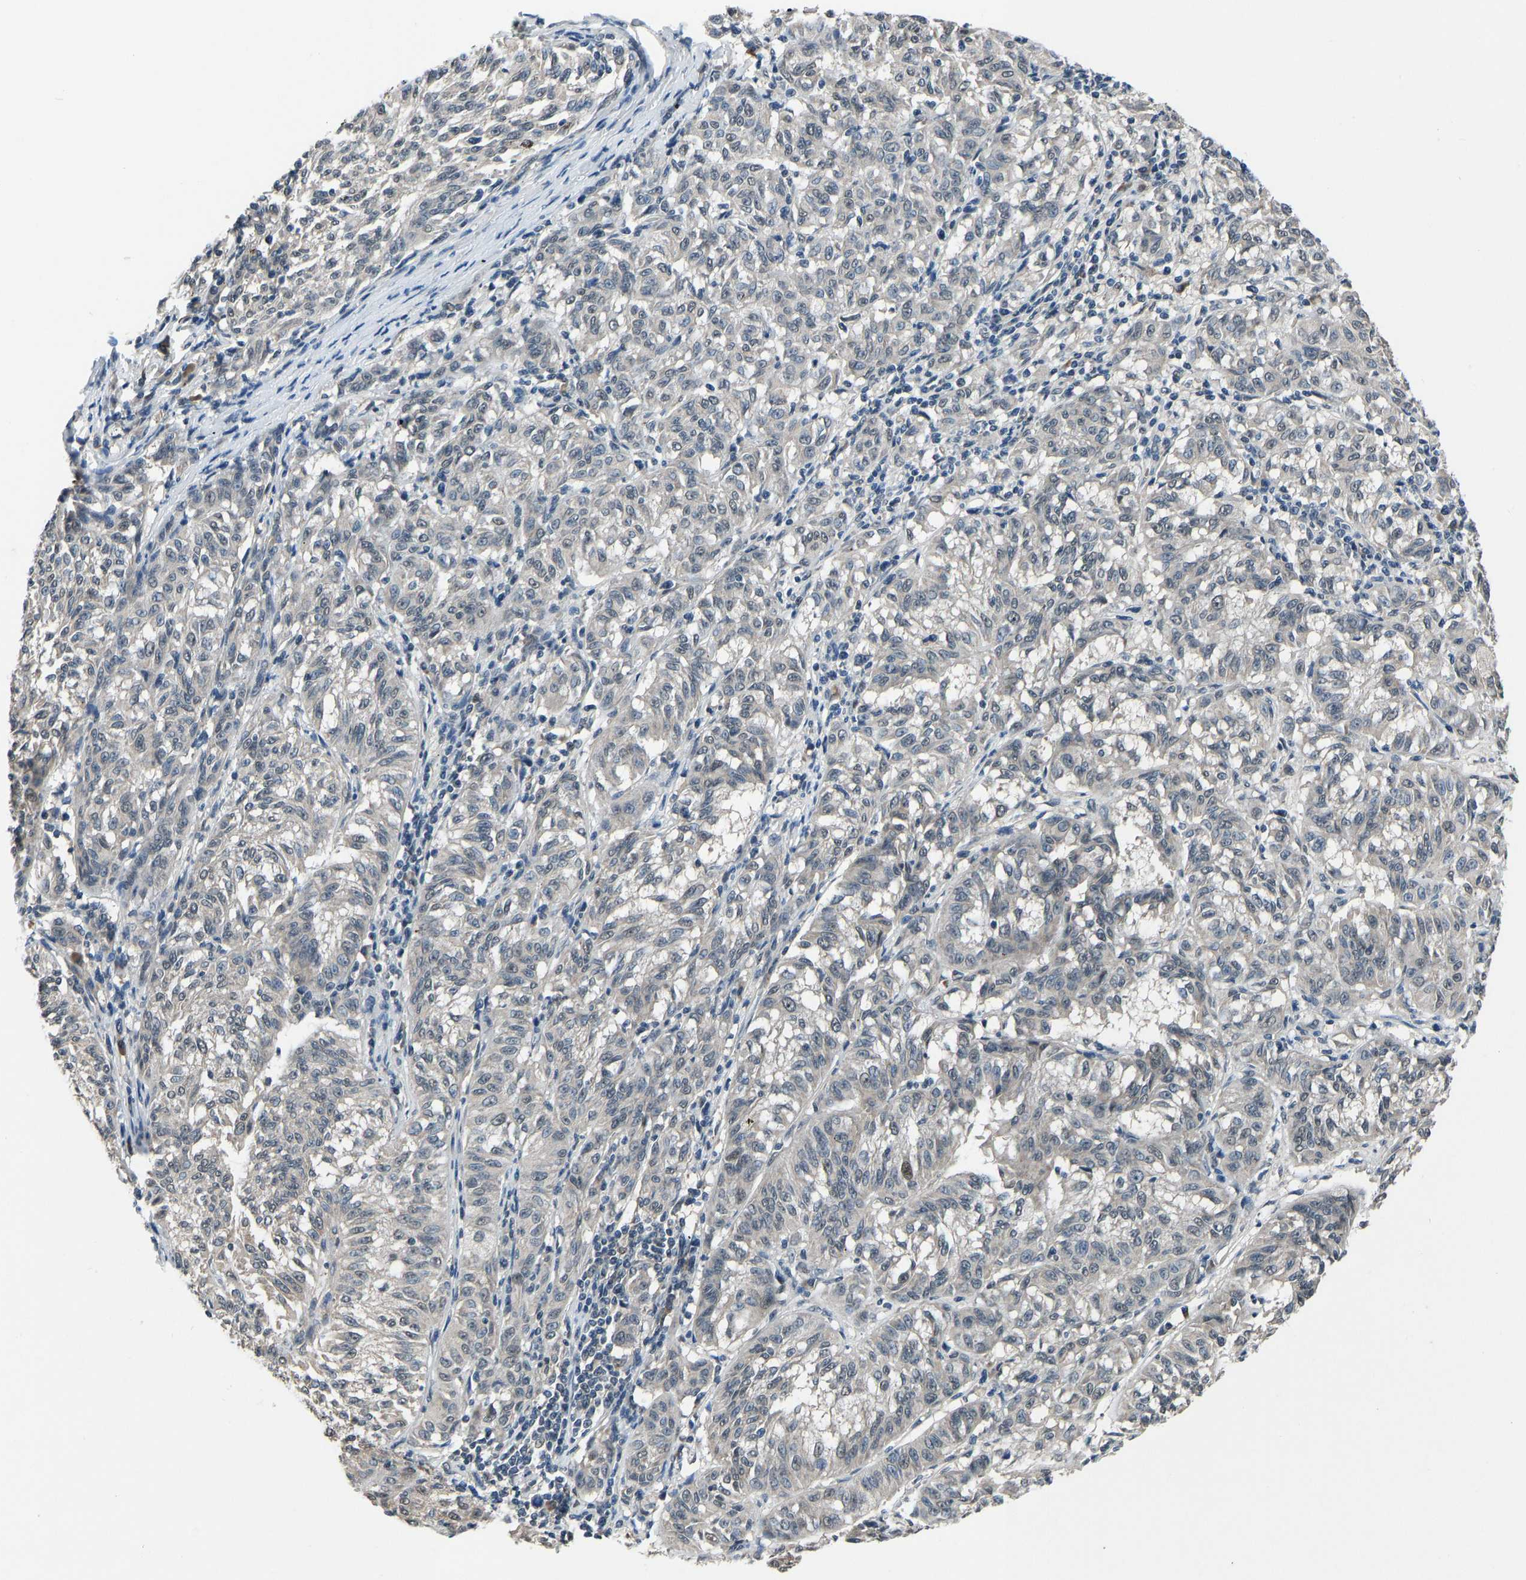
{"staining": {"intensity": "negative", "quantity": "none", "location": "none"}, "tissue": "melanoma", "cell_type": "Tumor cells", "image_type": "cancer", "snomed": [{"axis": "morphology", "description": "Malignant melanoma, NOS"}, {"axis": "topography", "description": "Skin"}], "caption": "The image exhibits no significant staining in tumor cells of malignant melanoma.", "gene": "FOS", "patient": {"sex": "female", "age": 72}}